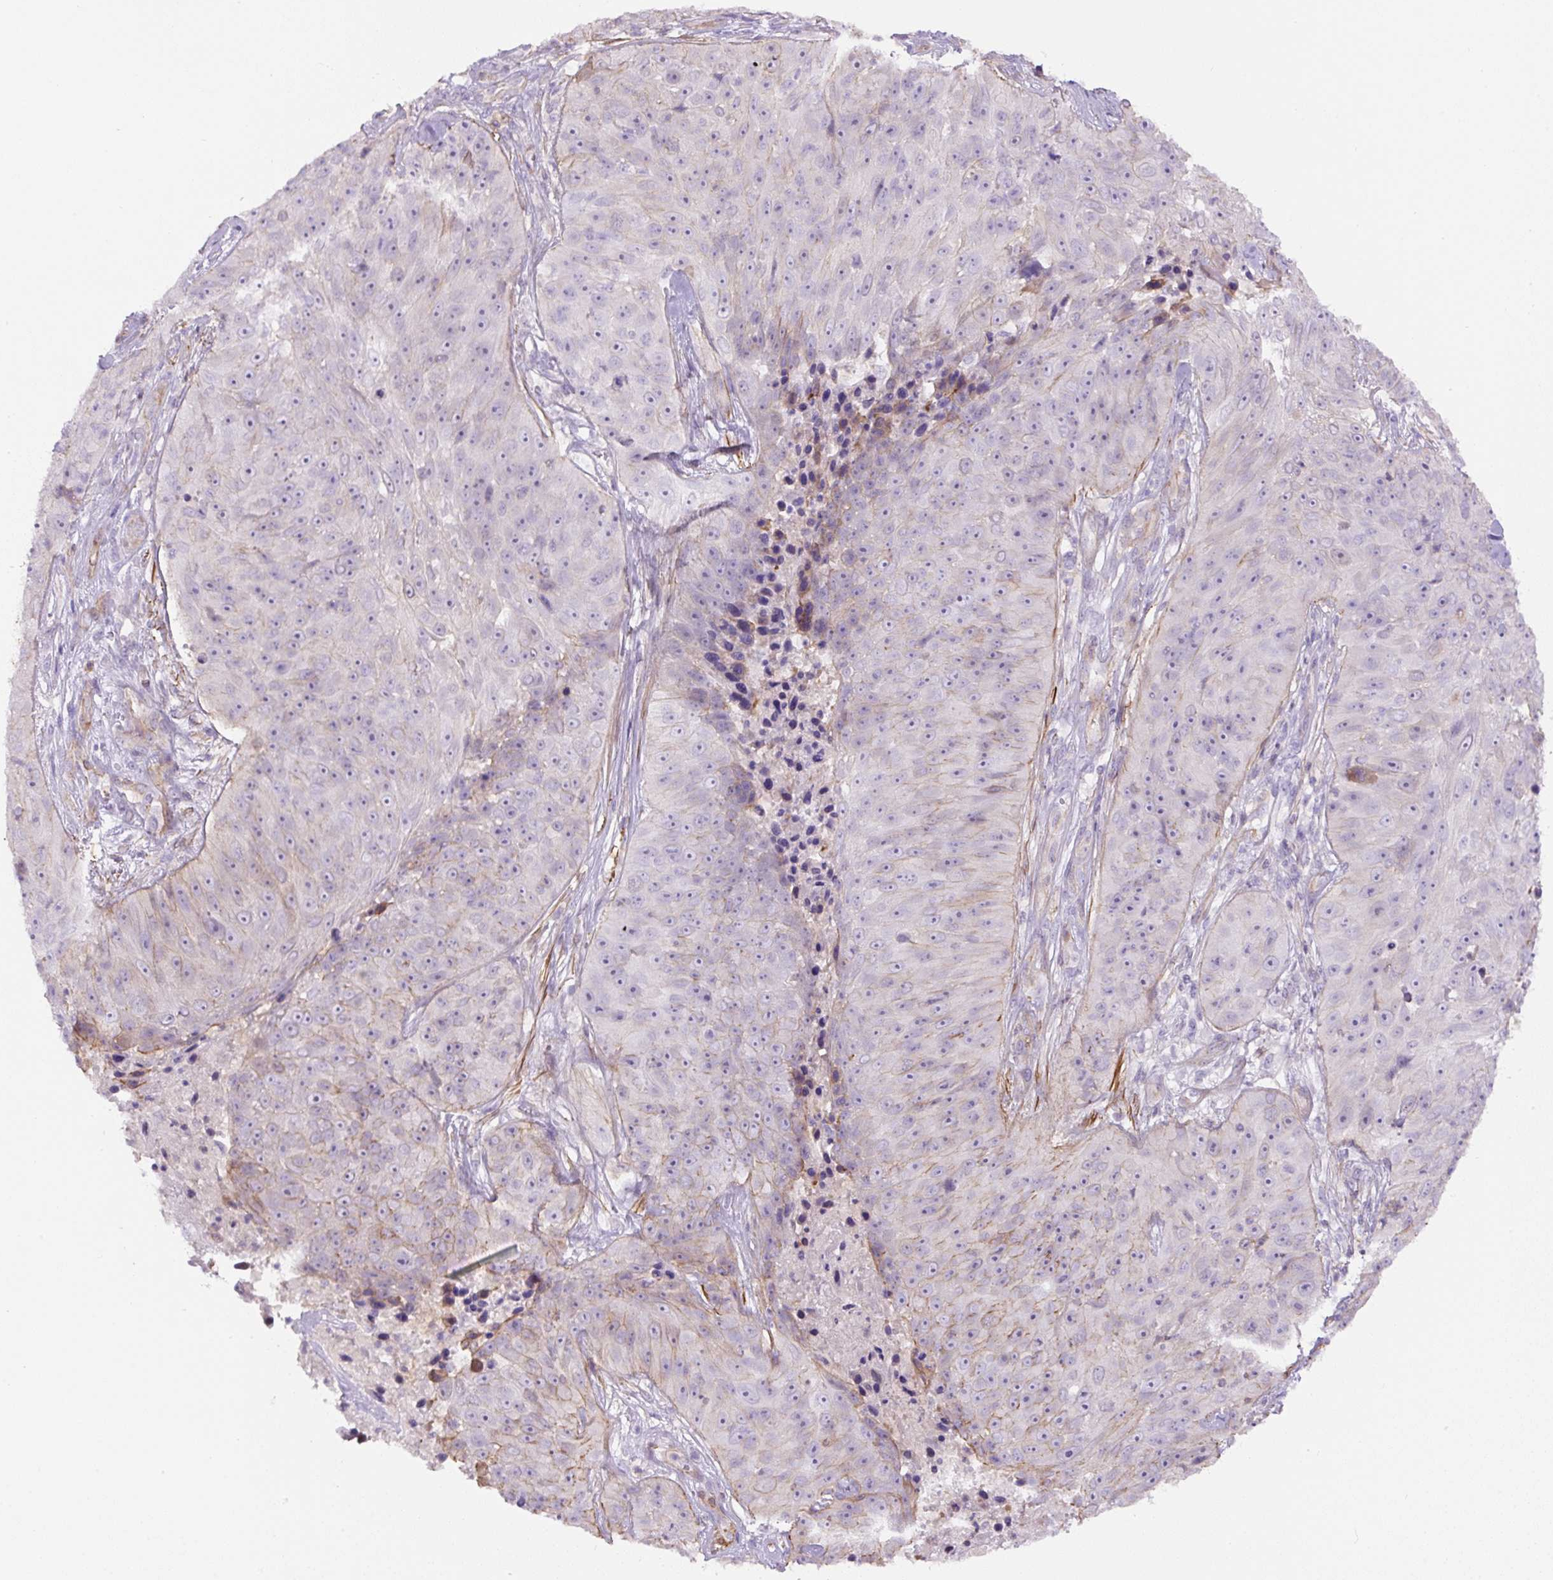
{"staining": {"intensity": "negative", "quantity": "none", "location": "none"}, "tissue": "skin cancer", "cell_type": "Tumor cells", "image_type": "cancer", "snomed": [{"axis": "morphology", "description": "Squamous cell carcinoma, NOS"}, {"axis": "topography", "description": "Skin"}], "caption": "Squamous cell carcinoma (skin) was stained to show a protein in brown. There is no significant staining in tumor cells.", "gene": "B3GALT5", "patient": {"sex": "female", "age": 87}}